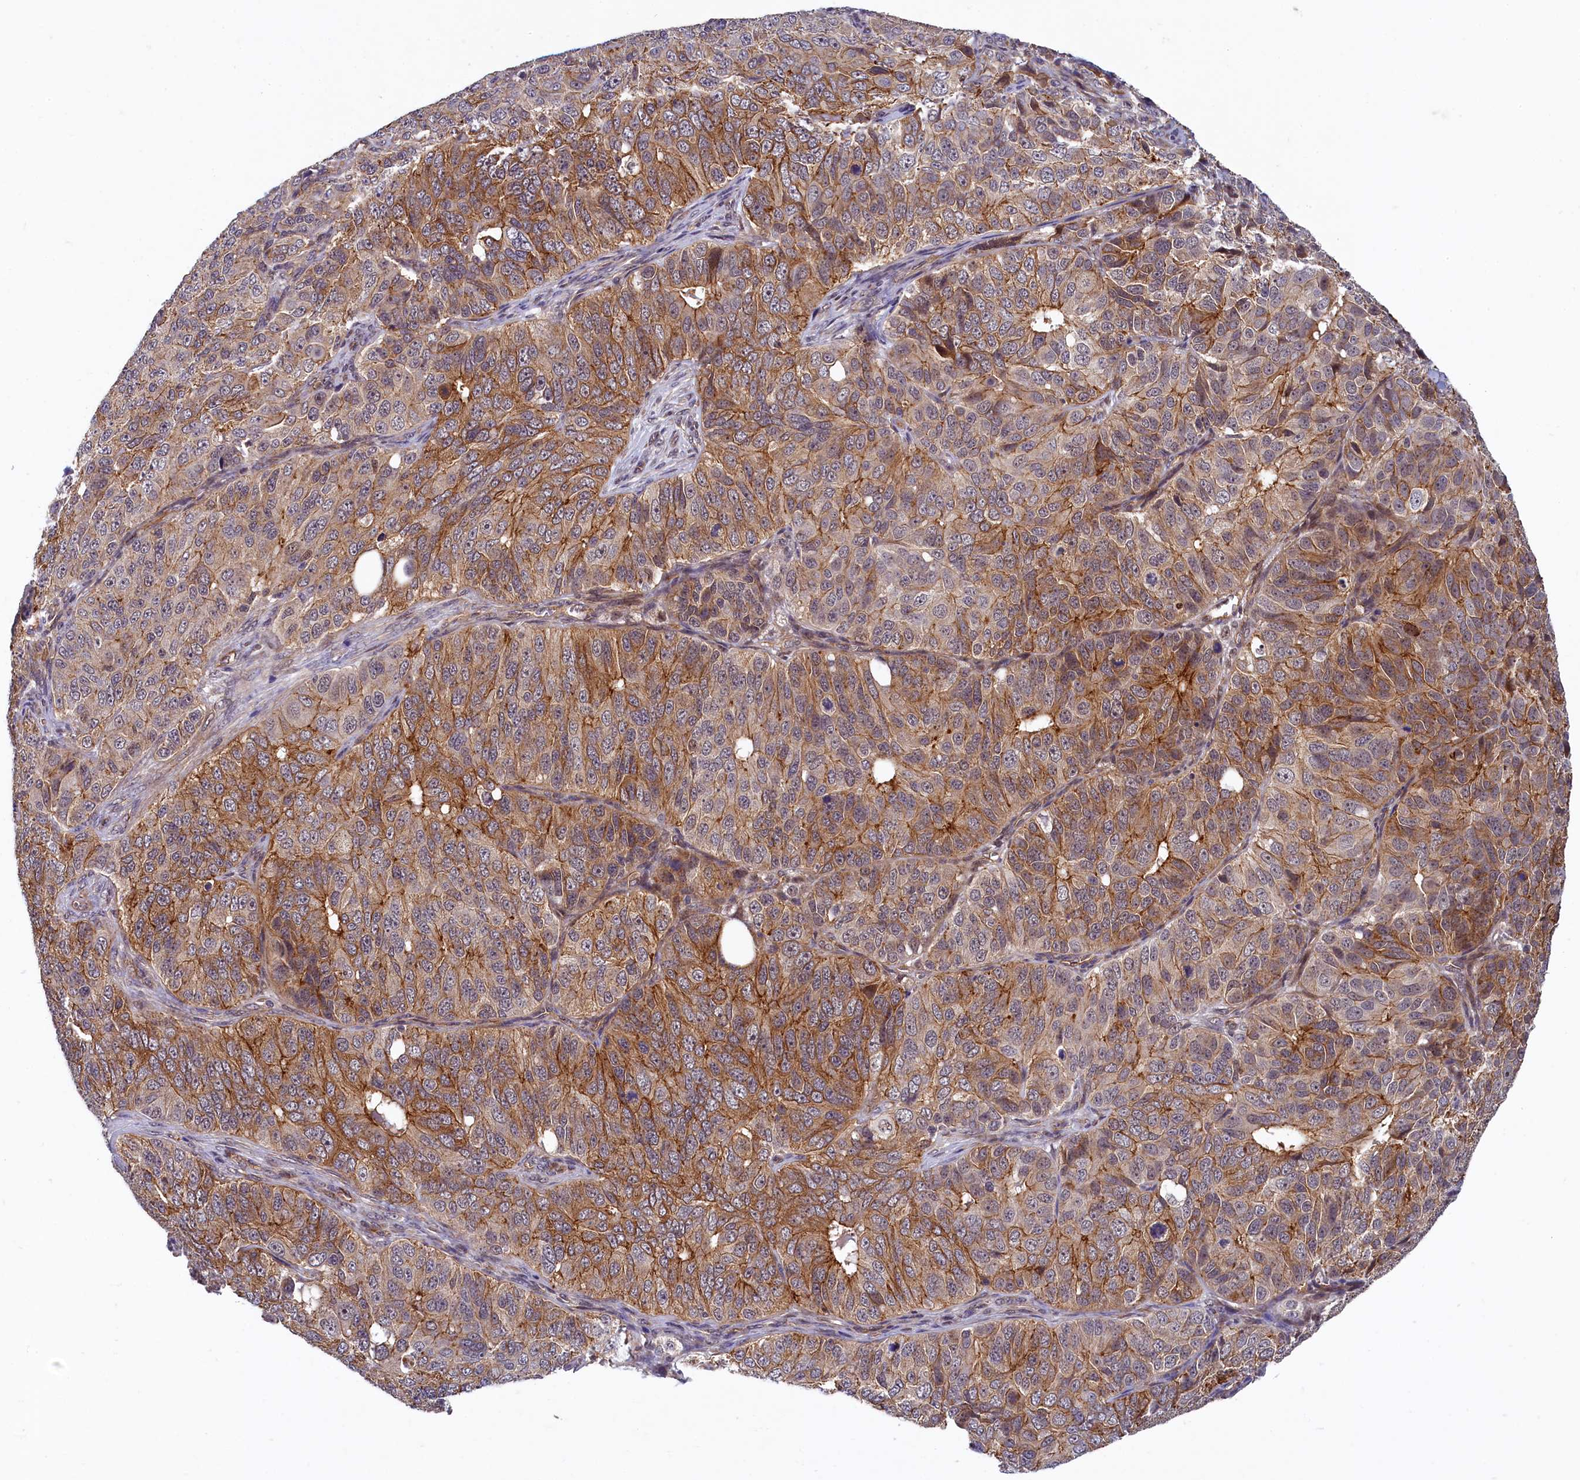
{"staining": {"intensity": "moderate", "quantity": ">75%", "location": "cytoplasmic/membranous"}, "tissue": "ovarian cancer", "cell_type": "Tumor cells", "image_type": "cancer", "snomed": [{"axis": "morphology", "description": "Carcinoma, endometroid"}, {"axis": "topography", "description": "Ovary"}], "caption": "Tumor cells reveal medium levels of moderate cytoplasmic/membranous staining in about >75% of cells in human ovarian cancer.", "gene": "ARL14EP", "patient": {"sex": "female", "age": 51}}